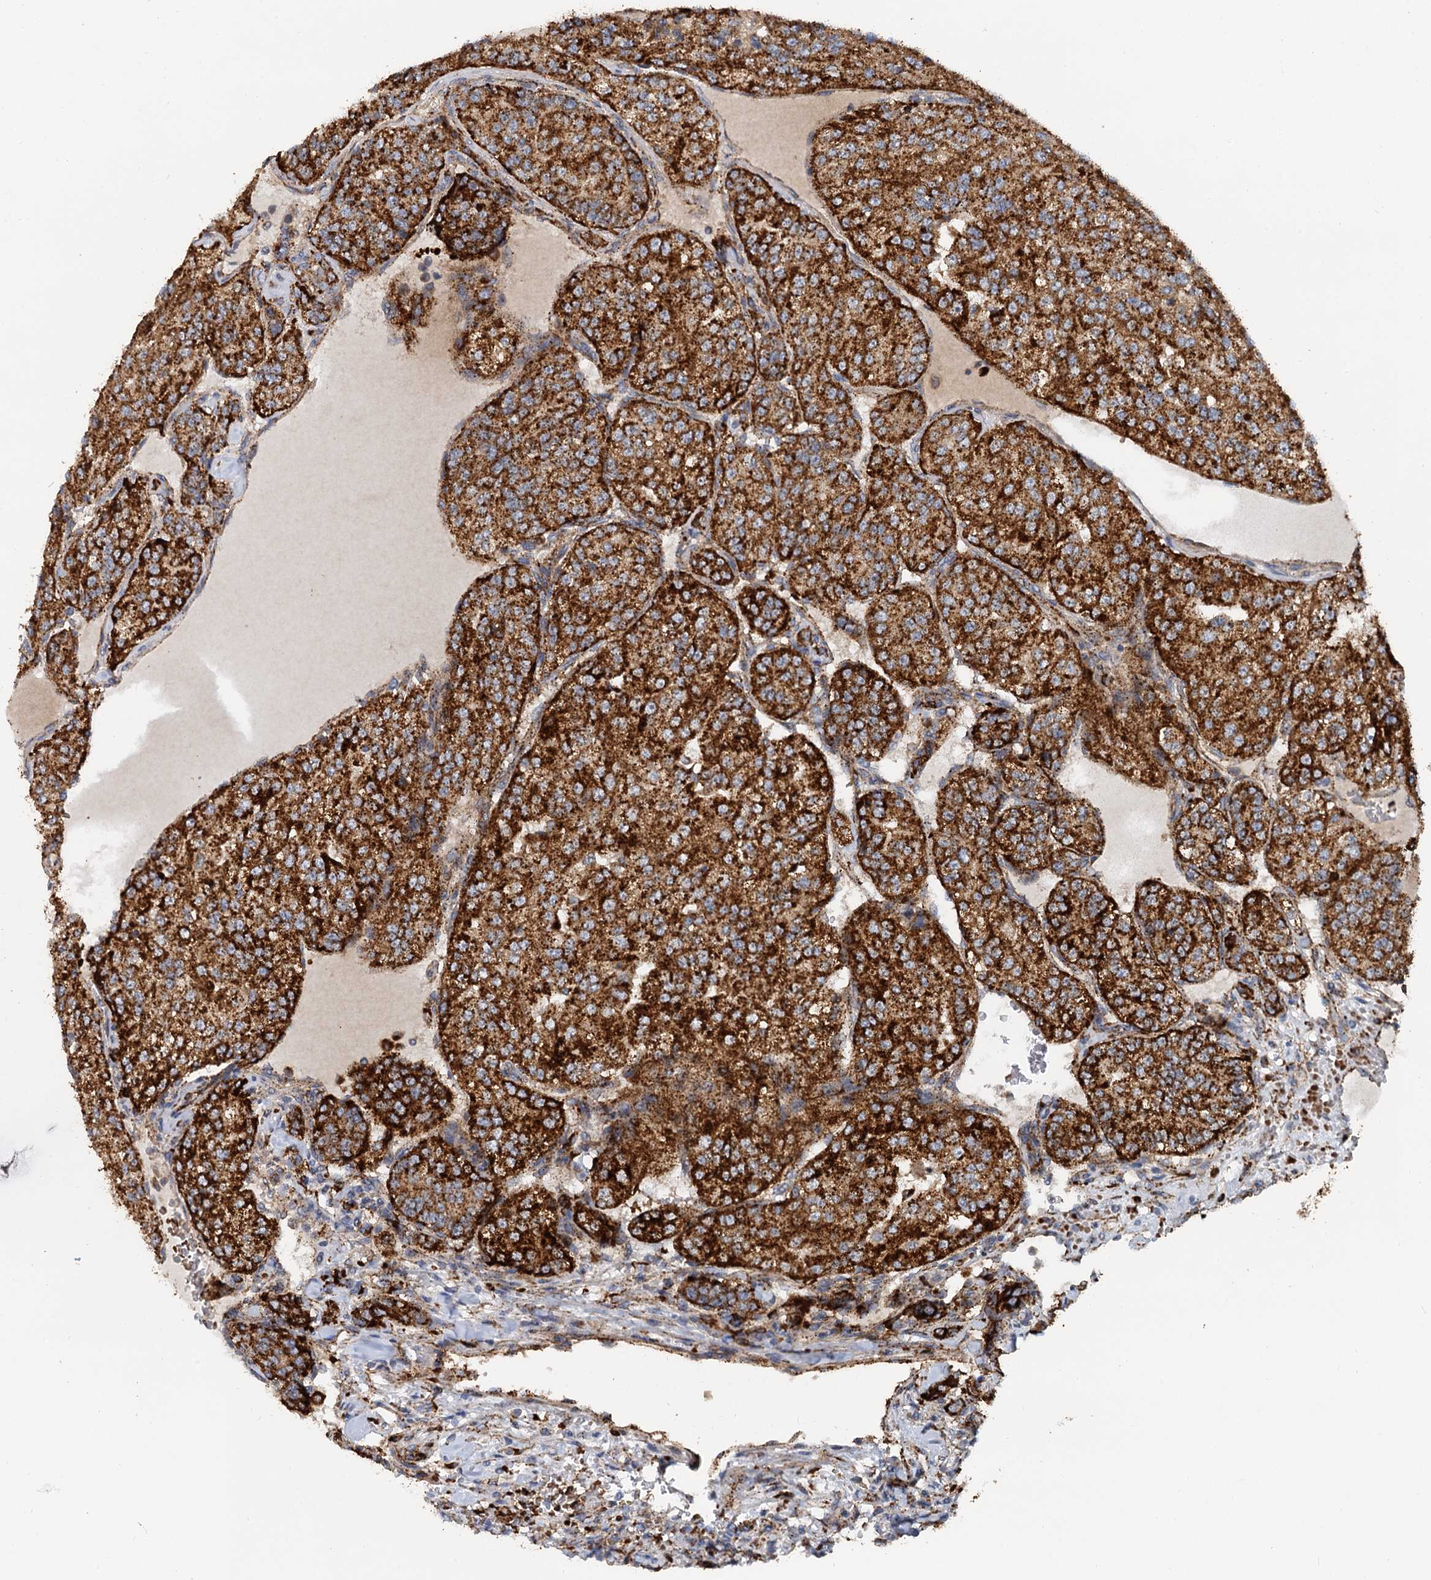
{"staining": {"intensity": "strong", "quantity": ">75%", "location": "cytoplasmic/membranous"}, "tissue": "renal cancer", "cell_type": "Tumor cells", "image_type": "cancer", "snomed": [{"axis": "morphology", "description": "Adenocarcinoma, NOS"}, {"axis": "topography", "description": "Kidney"}], "caption": "This is a photomicrograph of immunohistochemistry (IHC) staining of renal cancer, which shows strong expression in the cytoplasmic/membranous of tumor cells.", "gene": "GBA1", "patient": {"sex": "female", "age": 63}}